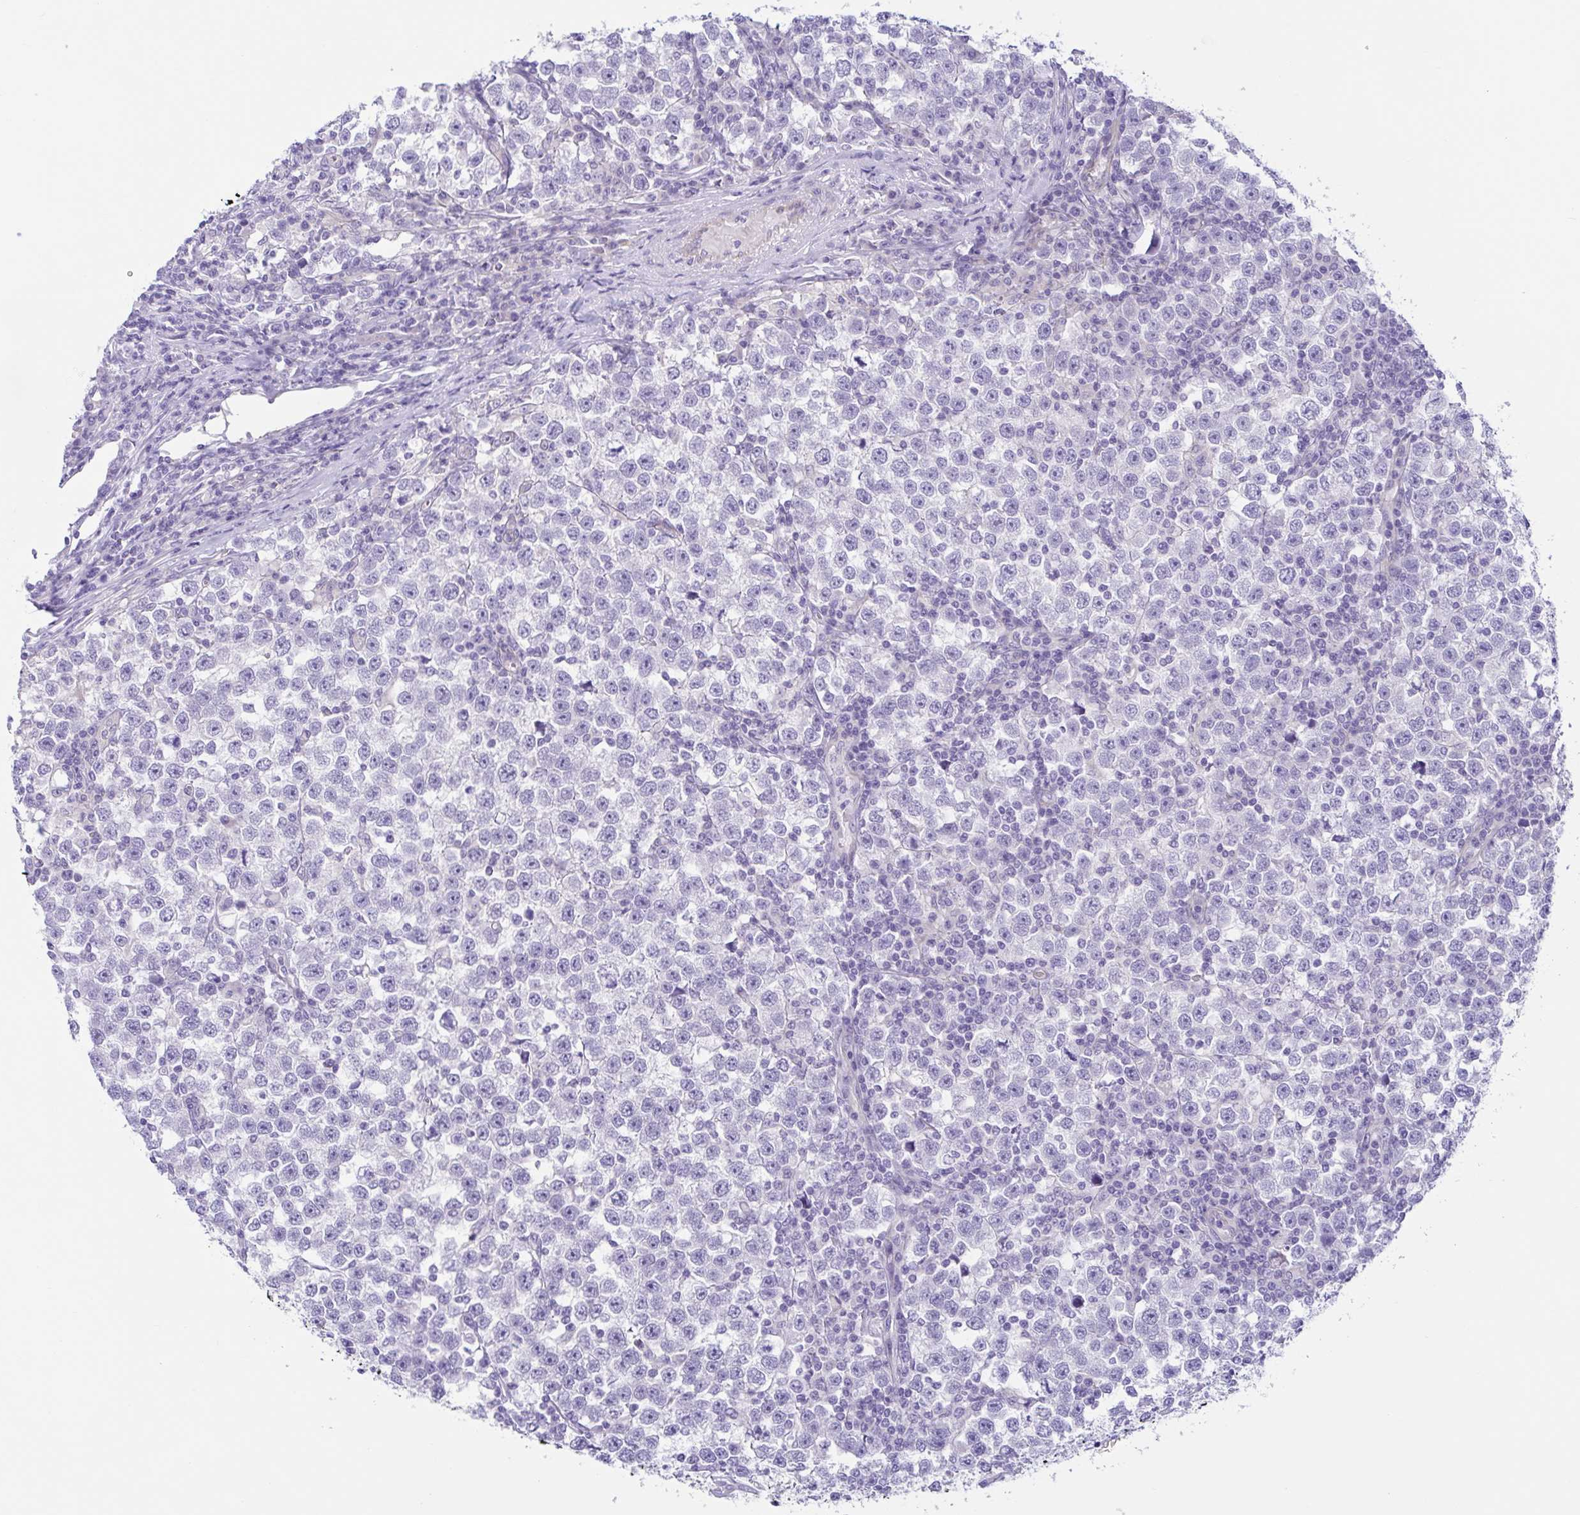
{"staining": {"intensity": "negative", "quantity": "none", "location": "none"}, "tissue": "testis cancer", "cell_type": "Tumor cells", "image_type": "cancer", "snomed": [{"axis": "morphology", "description": "Seminoma, NOS"}, {"axis": "topography", "description": "Testis"}], "caption": "Tumor cells show no significant protein expression in testis cancer.", "gene": "TNNI2", "patient": {"sex": "male", "age": 43}}